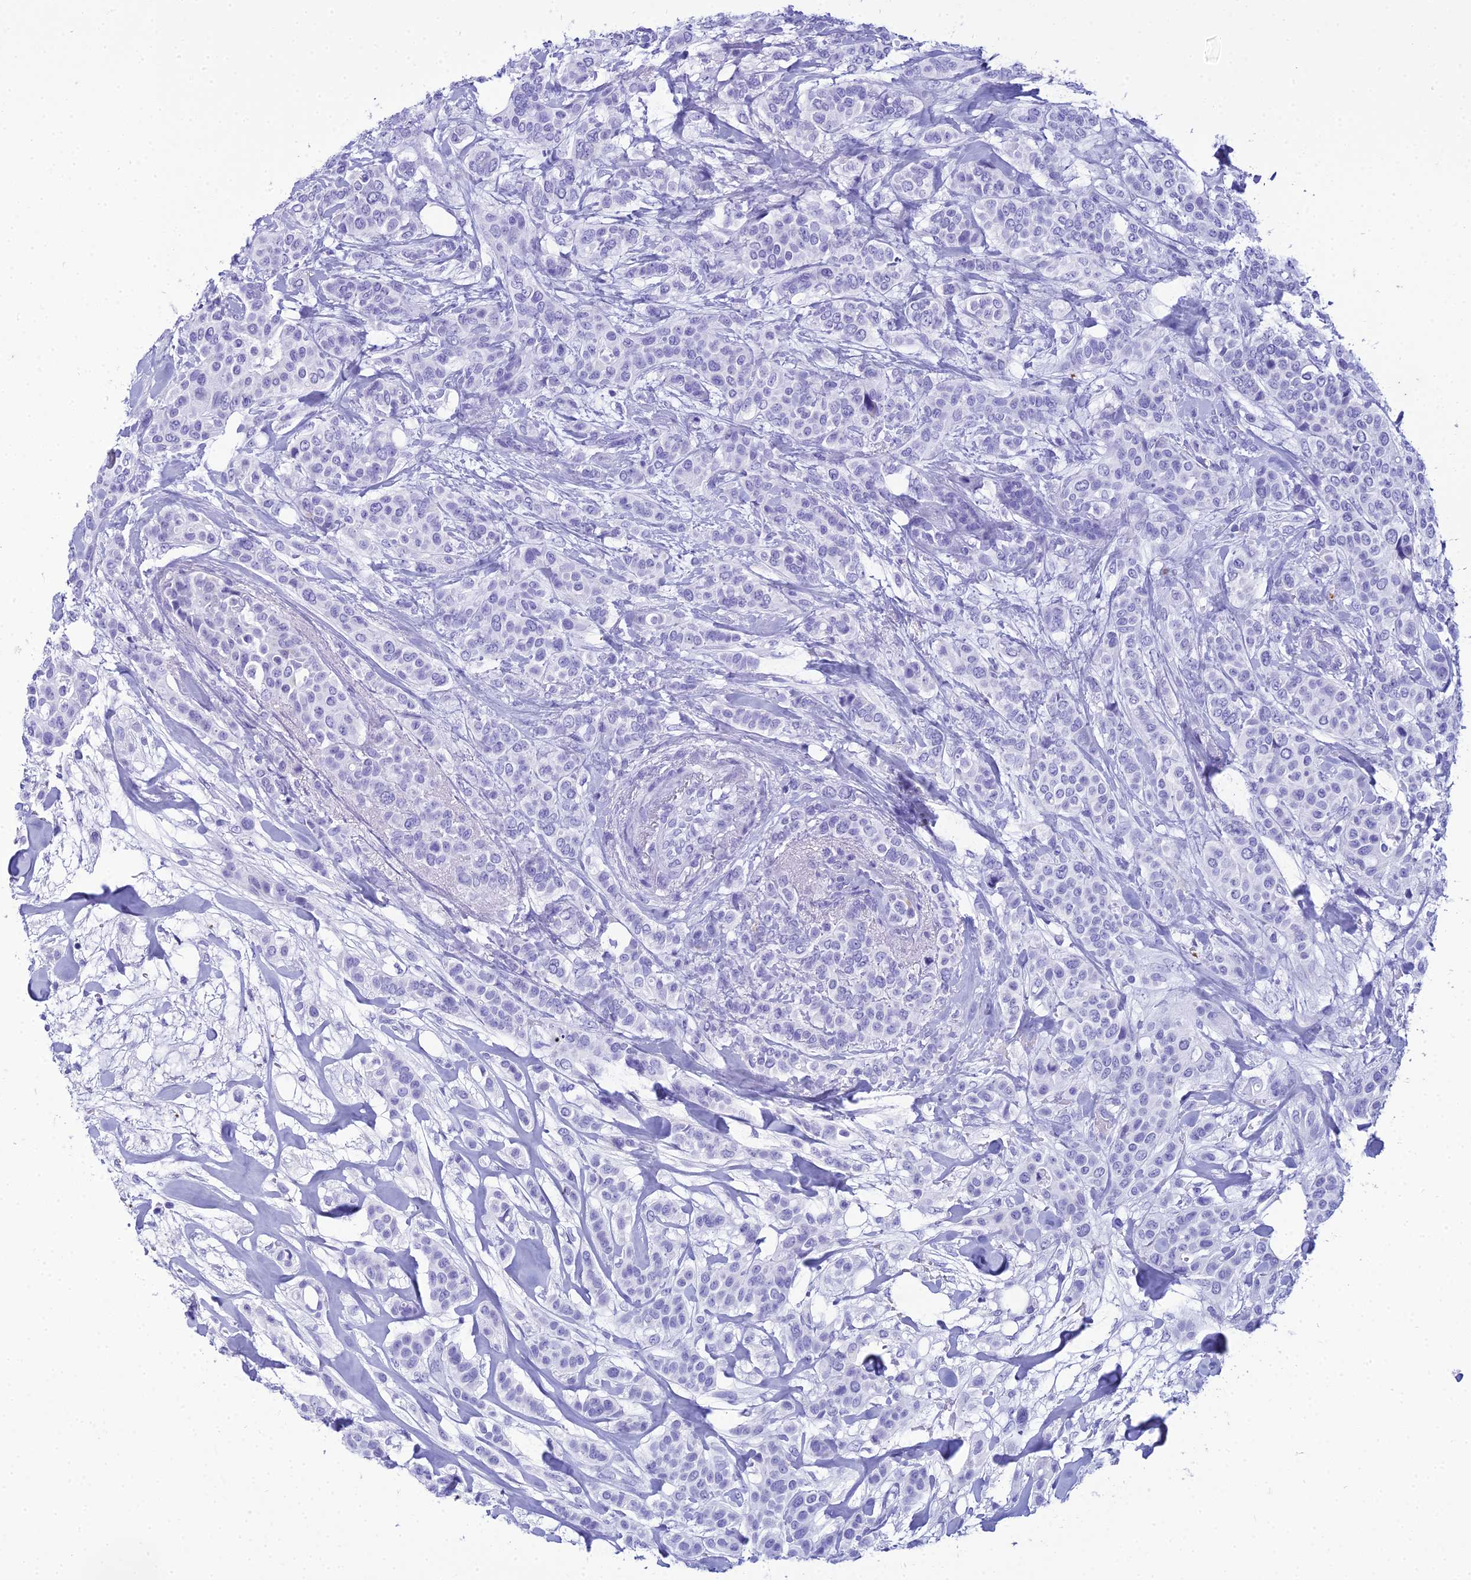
{"staining": {"intensity": "negative", "quantity": "none", "location": "none"}, "tissue": "breast cancer", "cell_type": "Tumor cells", "image_type": "cancer", "snomed": [{"axis": "morphology", "description": "Lobular carcinoma"}, {"axis": "topography", "description": "Breast"}], "caption": "The image reveals no significant positivity in tumor cells of breast cancer (lobular carcinoma).", "gene": "ZNF442", "patient": {"sex": "female", "age": 51}}